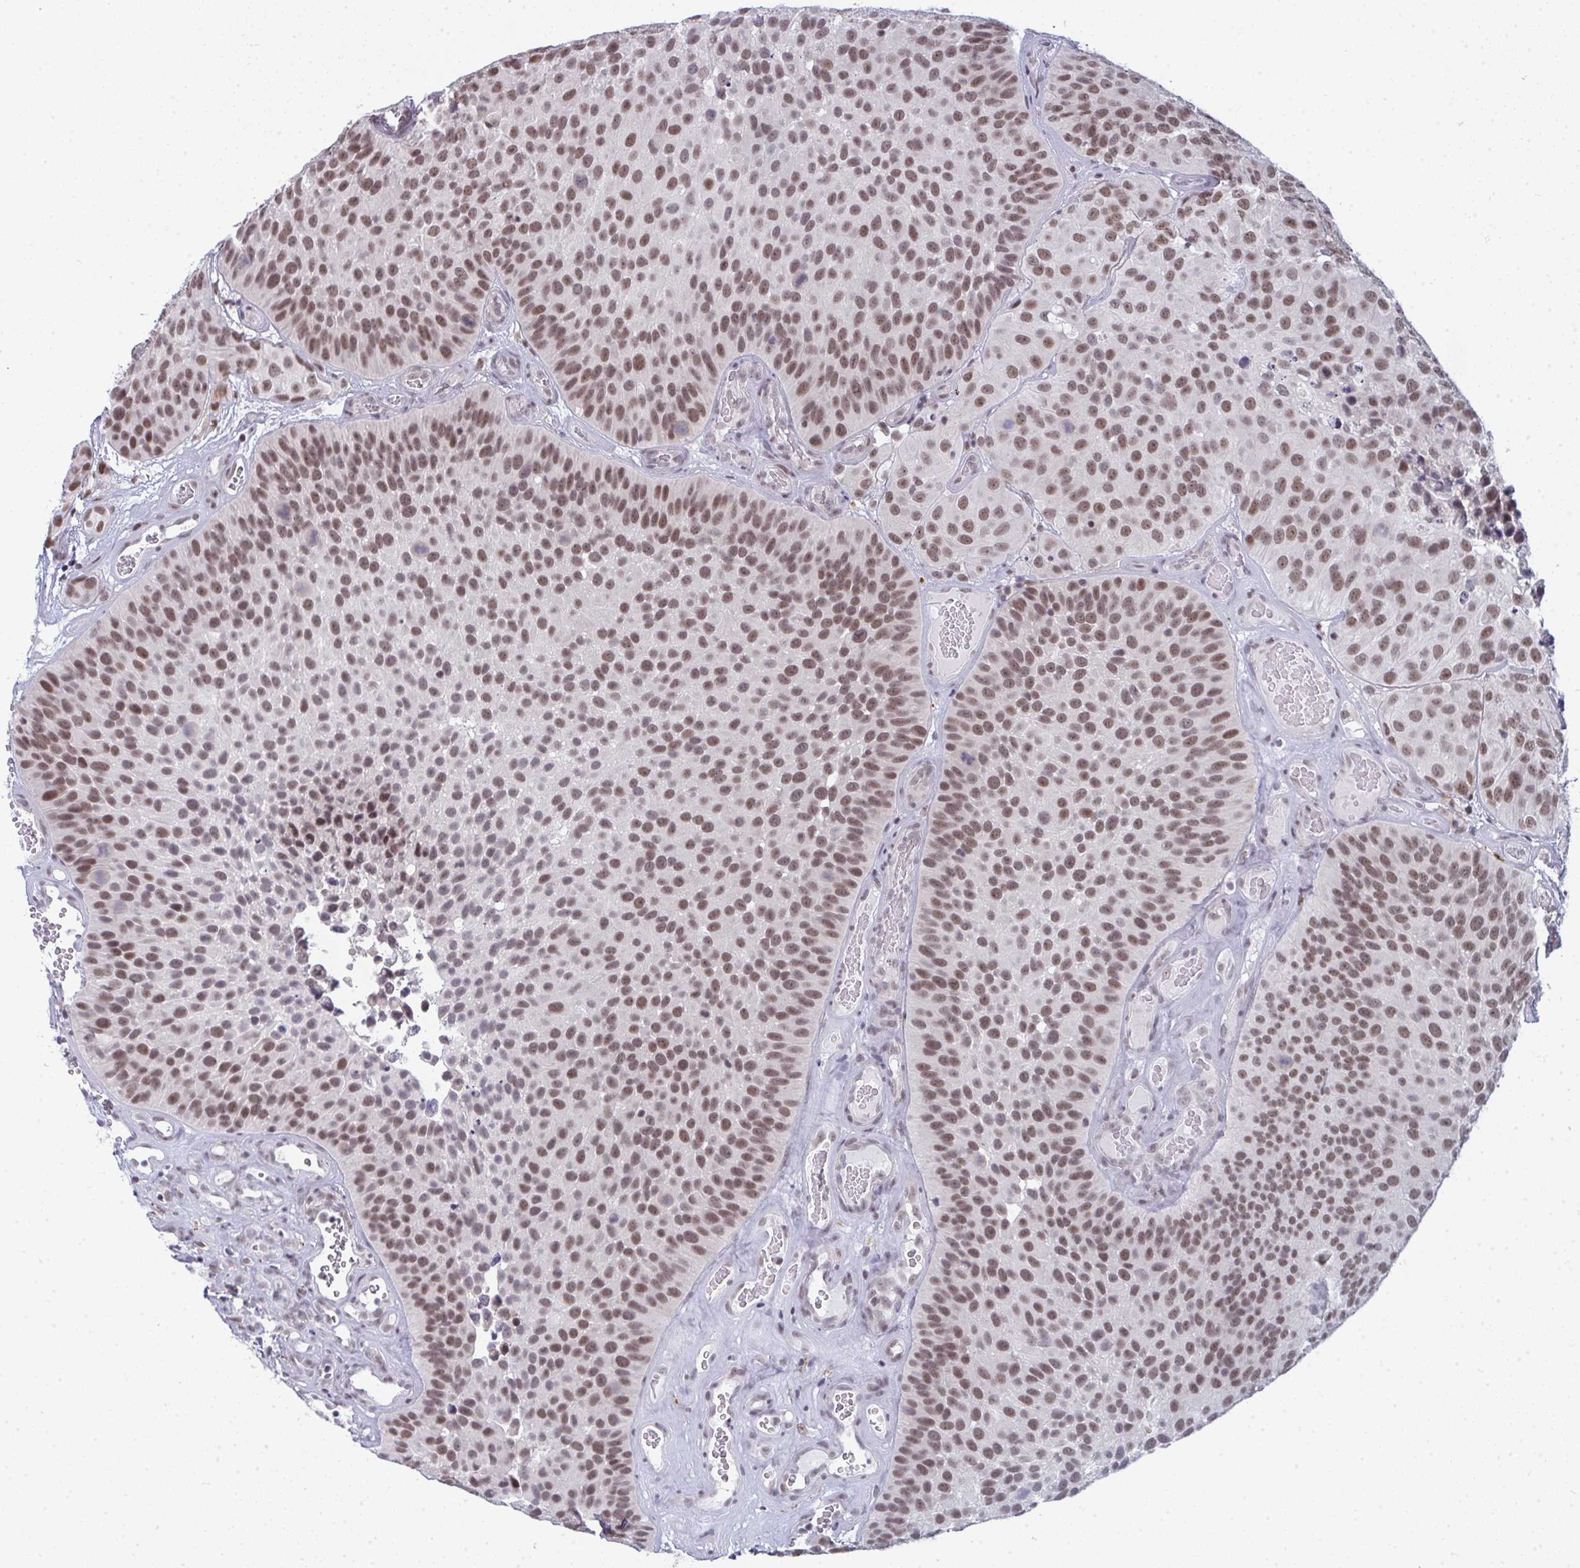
{"staining": {"intensity": "moderate", "quantity": ">75%", "location": "nuclear"}, "tissue": "urothelial cancer", "cell_type": "Tumor cells", "image_type": "cancer", "snomed": [{"axis": "morphology", "description": "Urothelial carcinoma, Low grade"}, {"axis": "topography", "description": "Urinary bladder"}], "caption": "This photomicrograph displays urothelial cancer stained with immunohistochemistry (IHC) to label a protein in brown. The nuclear of tumor cells show moderate positivity for the protein. Nuclei are counter-stained blue.", "gene": "ATF1", "patient": {"sex": "male", "age": 76}}